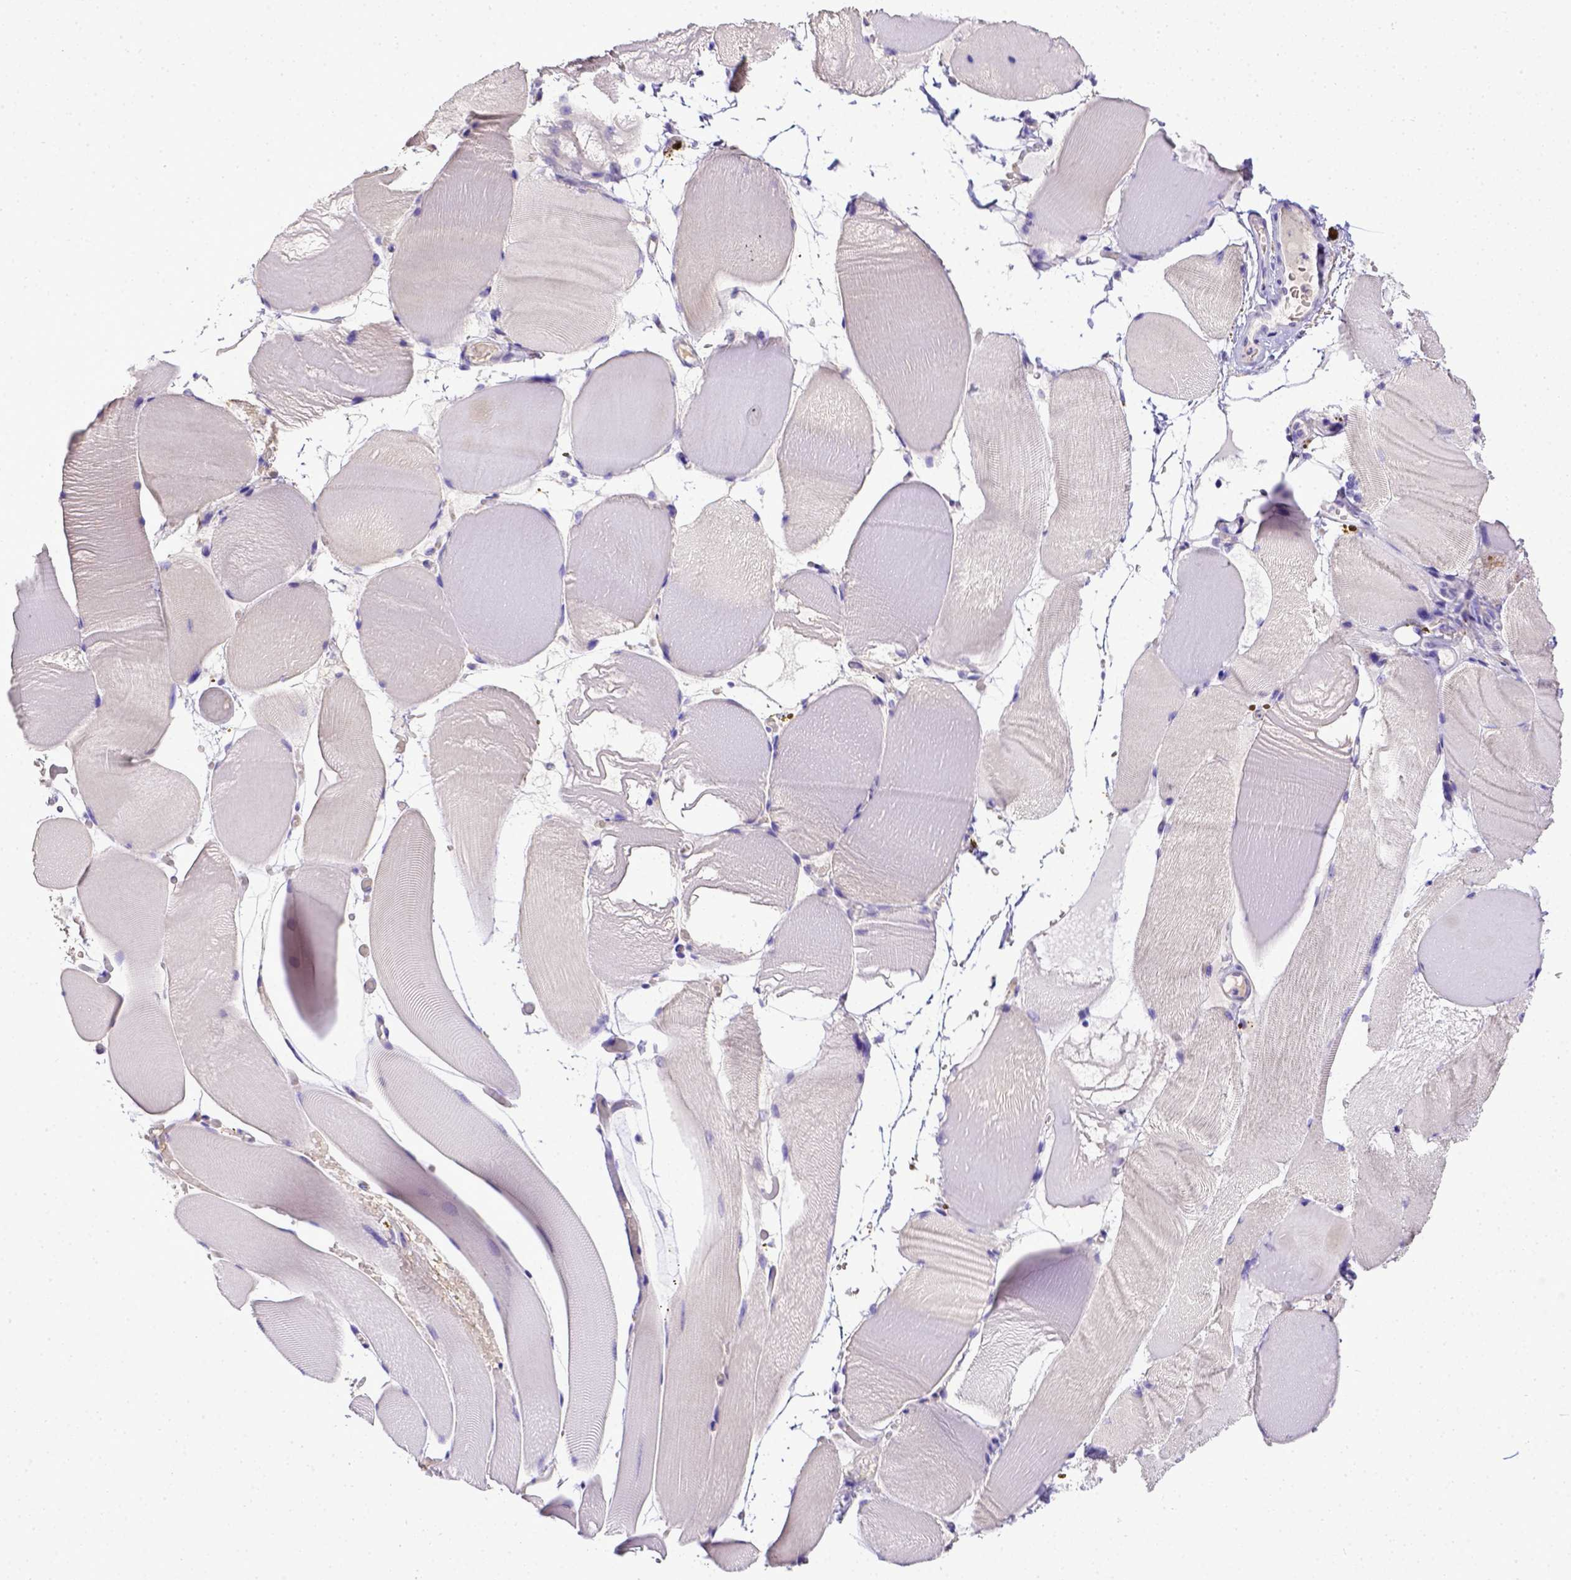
{"staining": {"intensity": "negative", "quantity": "none", "location": "none"}, "tissue": "skeletal muscle", "cell_type": "Myocytes", "image_type": "normal", "snomed": [{"axis": "morphology", "description": "Normal tissue, NOS"}, {"axis": "topography", "description": "Skeletal muscle"}], "caption": "The image demonstrates no staining of myocytes in unremarkable skeletal muscle.", "gene": "BTN1A1", "patient": {"sex": "female", "age": 37}}